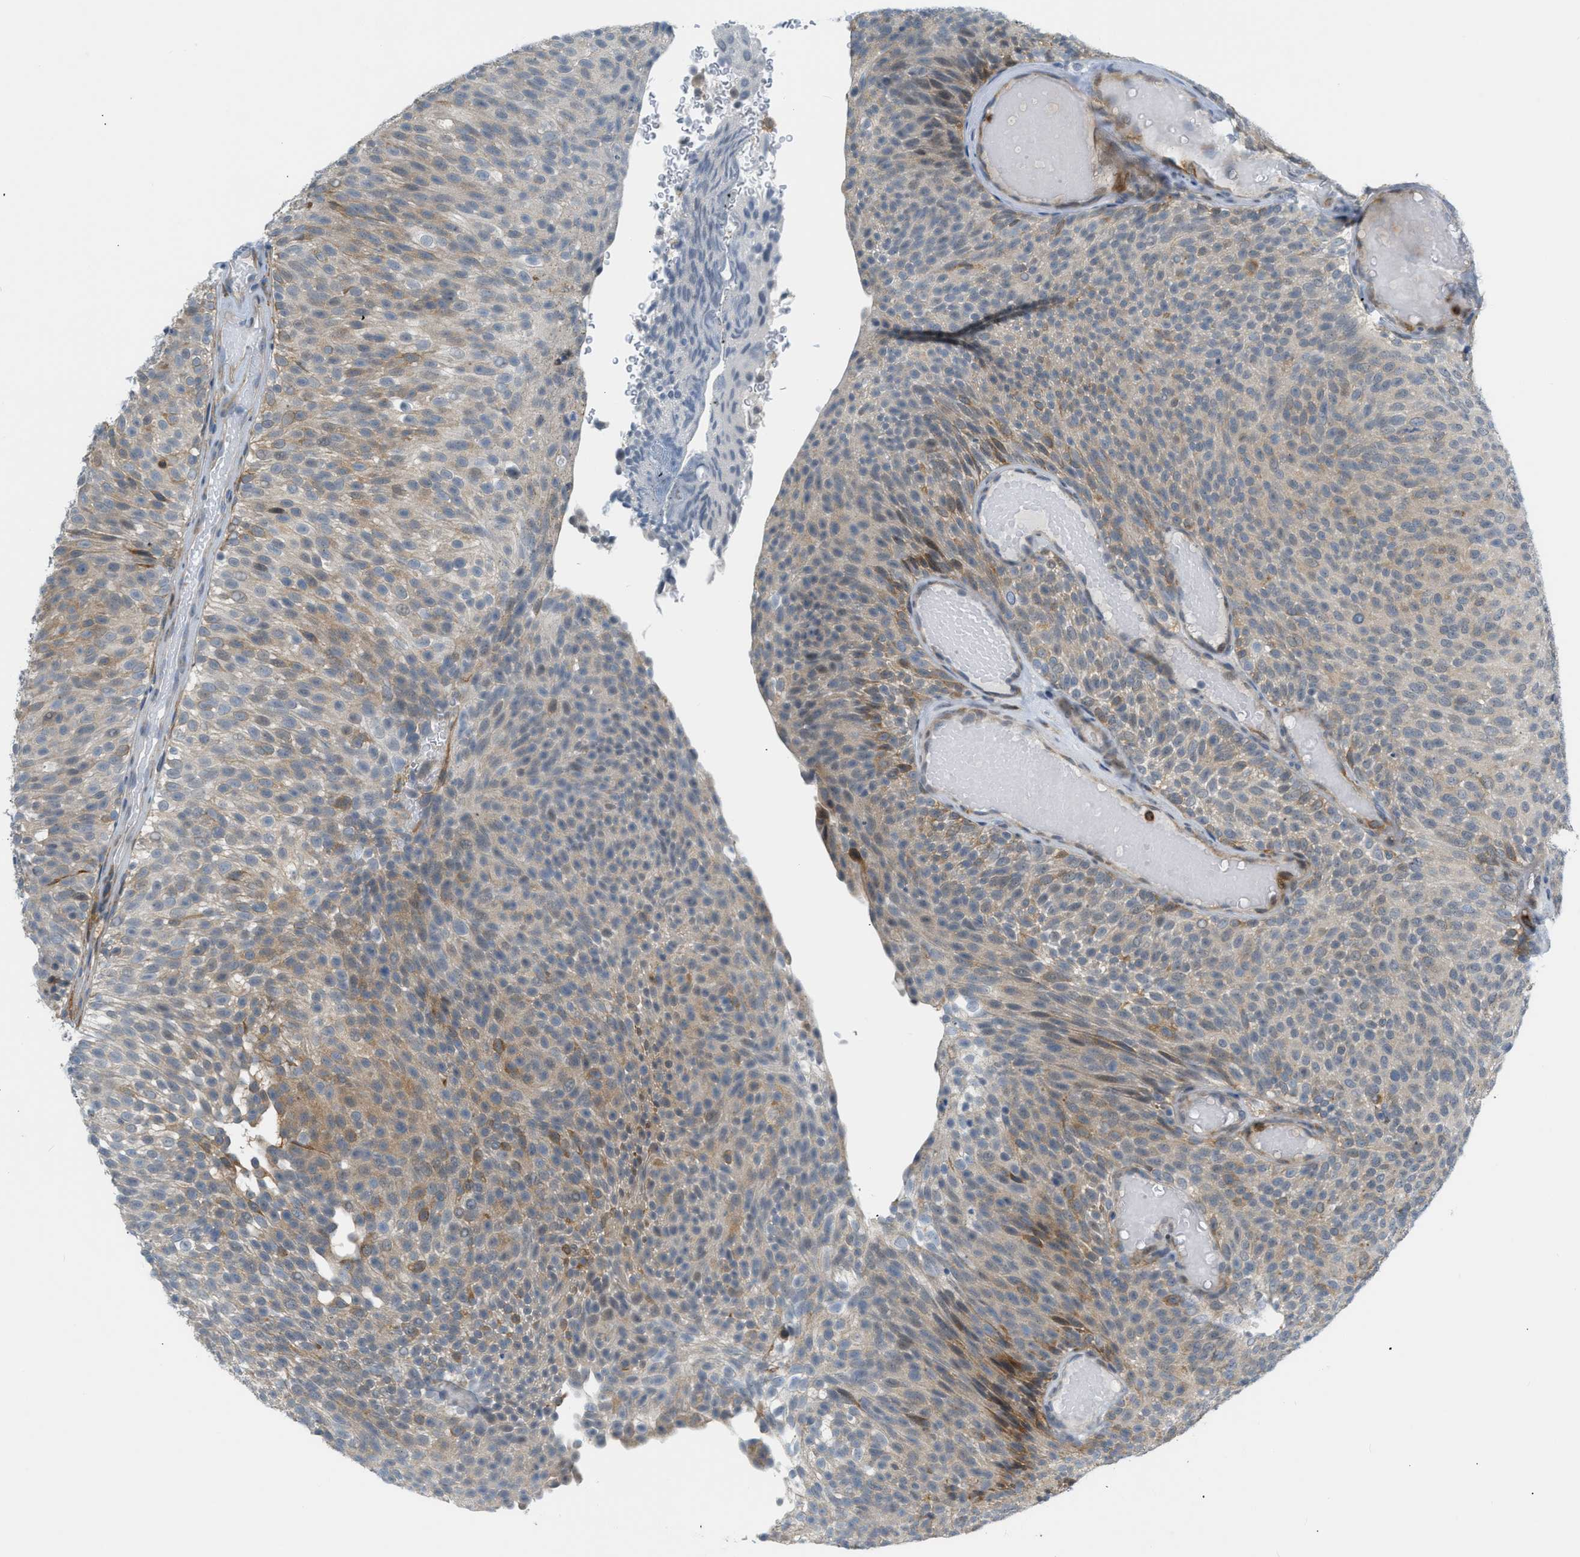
{"staining": {"intensity": "moderate", "quantity": ">75%", "location": "cytoplasmic/membranous"}, "tissue": "urothelial cancer", "cell_type": "Tumor cells", "image_type": "cancer", "snomed": [{"axis": "morphology", "description": "Urothelial carcinoma, Low grade"}, {"axis": "topography", "description": "Urinary bladder"}], "caption": "A photomicrograph of urothelial cancer stained for a protein shows moderate cytoplasmic/membranous brown staining in tumor cells.", "gene": "ZNF408", "patient": {"sex": "male", "age": 78}}